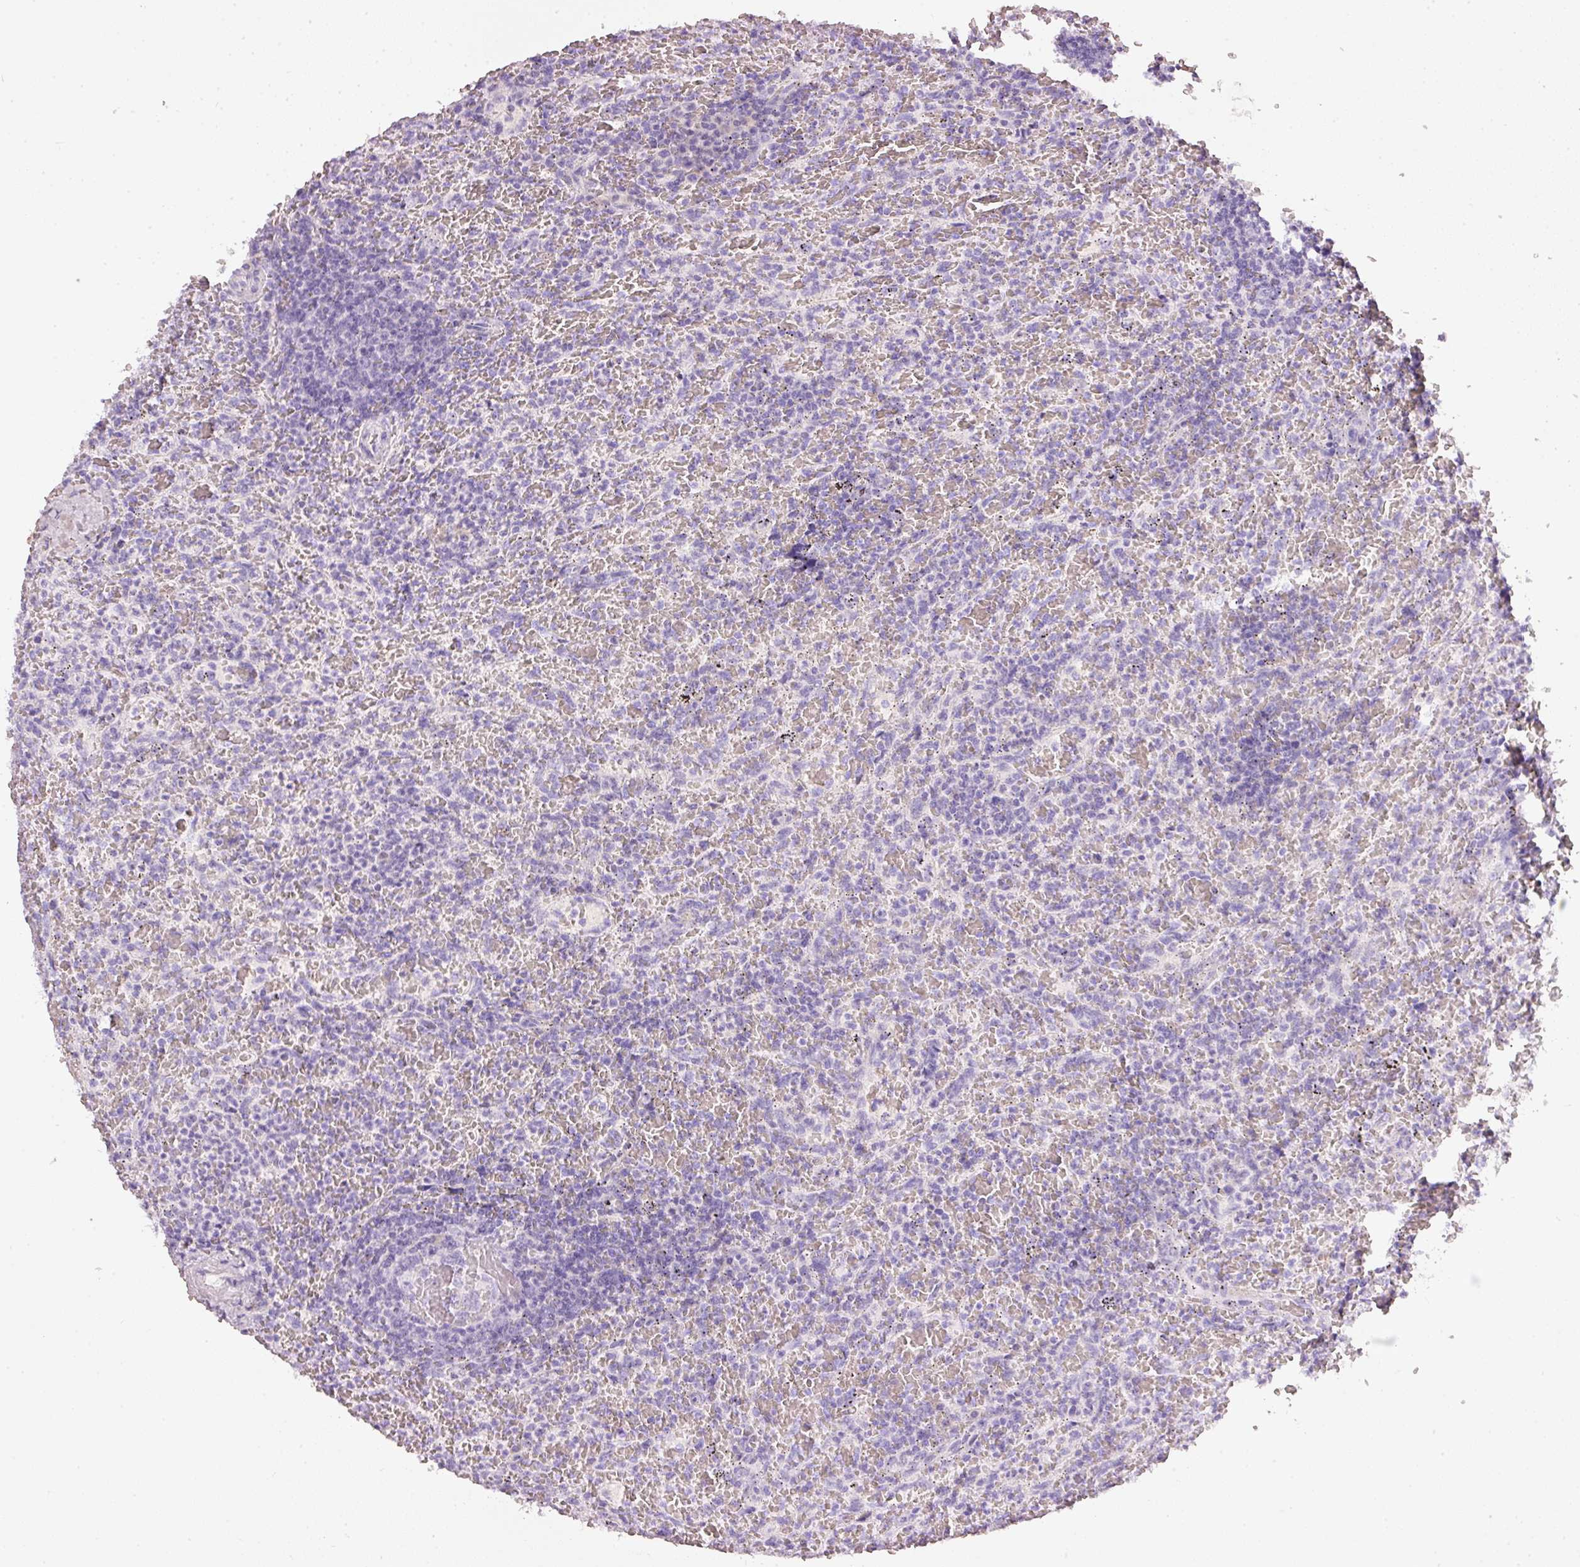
{"staining": {"intensity": "negative", "quantity": "none", "location": "none"}, "tissue": "lymphoma", "cell_type": "Tumor cells", "image_type": "cancer", "snomed": [{"axis": "morphology", "description": "Malignant lymphoma, non-Hodgkin's type, Low grade"}, {"axis": "topography", "description": "Spleen"}], "caption": "High magnification brightfield microscopy of lymphoma stained with DAB (3,3'-diaminobenzidine) (brown) and counterstained with hematoxylin (blue): tumor cells show no significant expression.", "gene": "PDXDC1", "patient": {"sex": "female", "age": 64}}